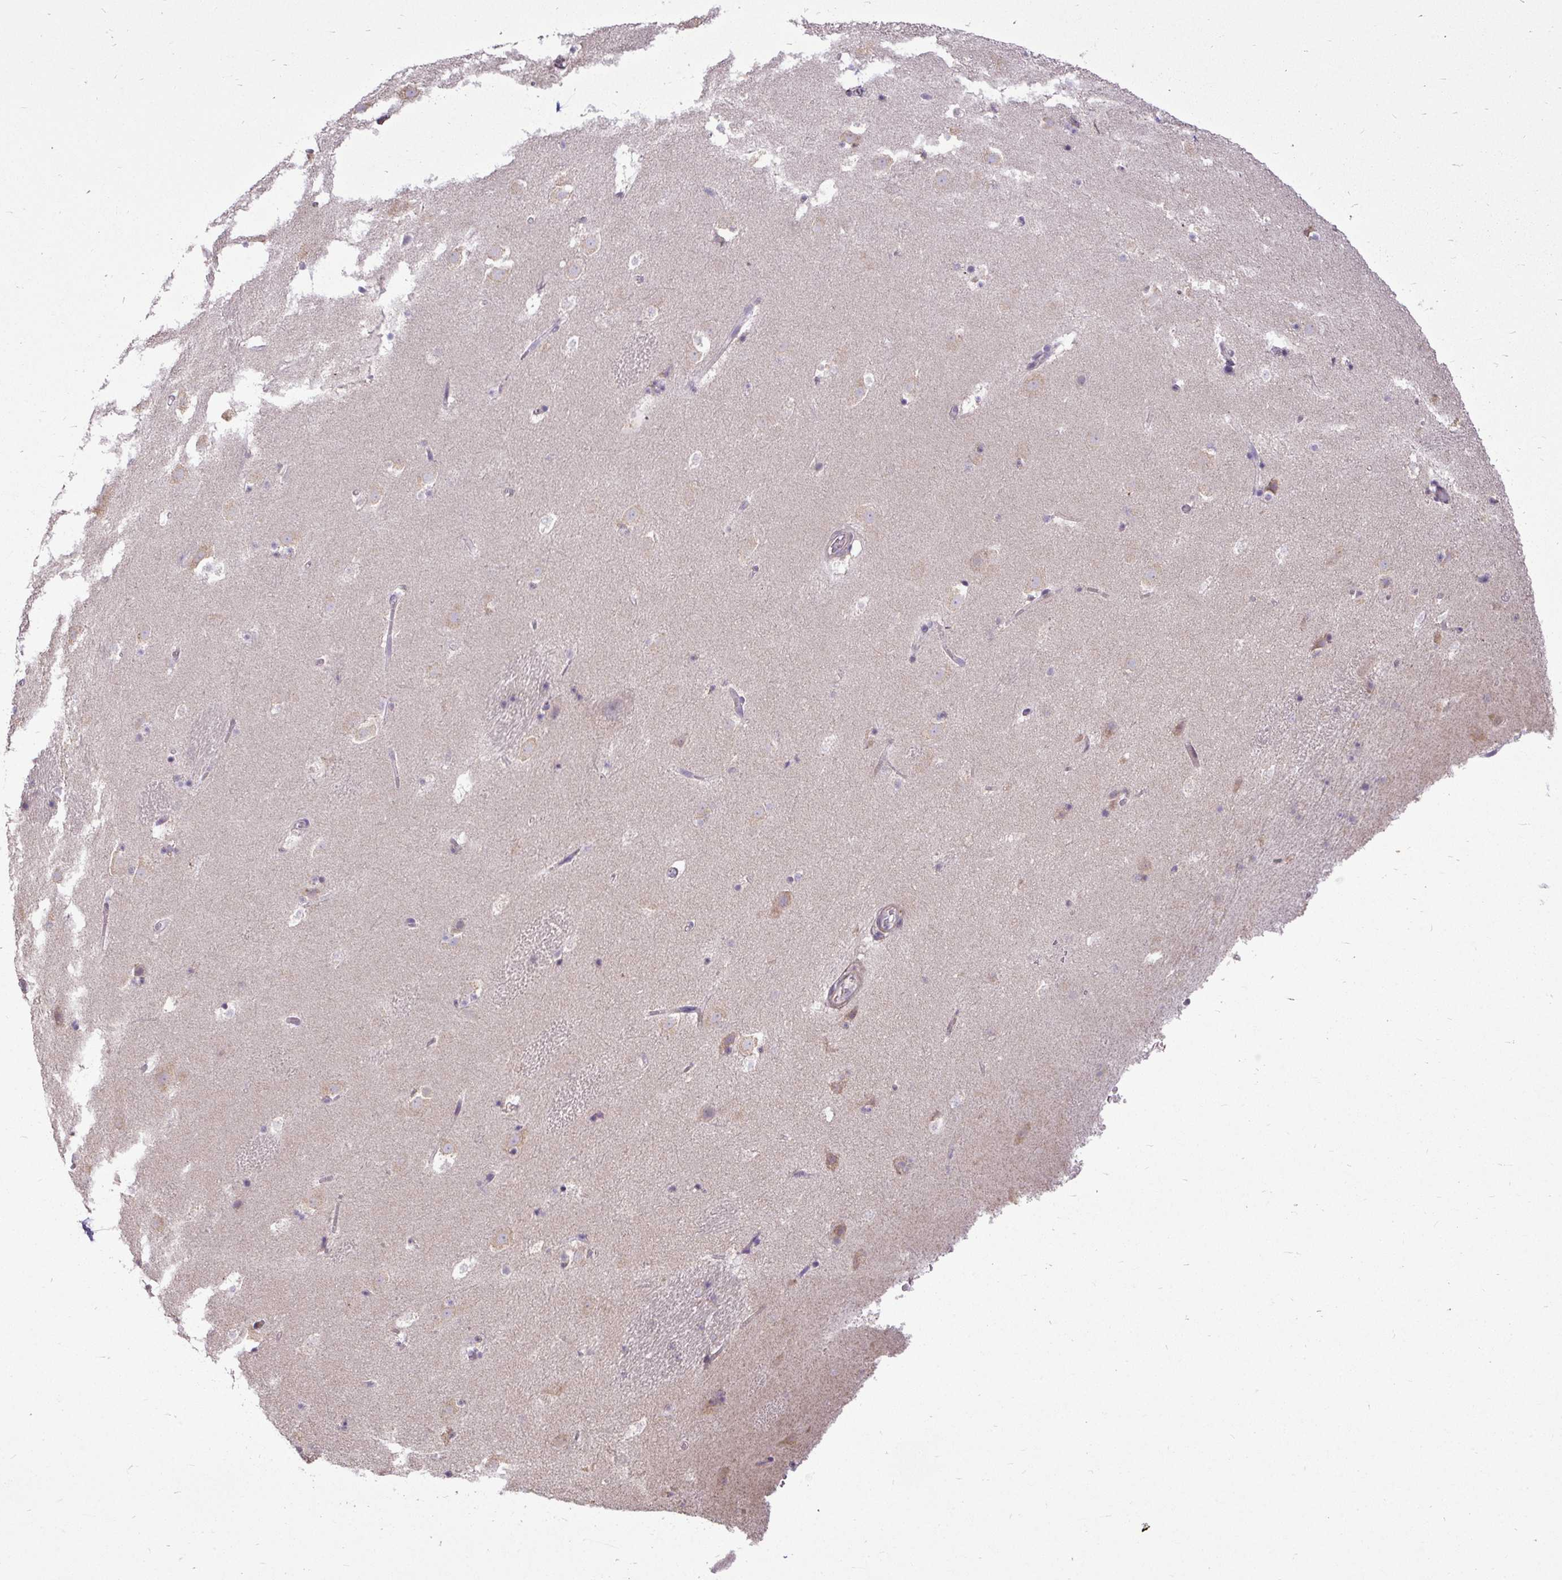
{"staining": {"intensity": "negative", "quantity": "none", "location": "none"}, "tissue": "caudate", "cell_type": "Glial cells", "image_type": "normal", "snomed": [{"axis": "morphology", "description": "Normal tissue, NOS"}, {"axis": "topography", "description": "Lateral ventricle wall"}], "caption": "IHC photomicrograph of normal human caudate stained for a protein (brown), which shows no expression in glial cells.", "gene": "STRIP1", "patient": {"sex": "male", "age": 37}}